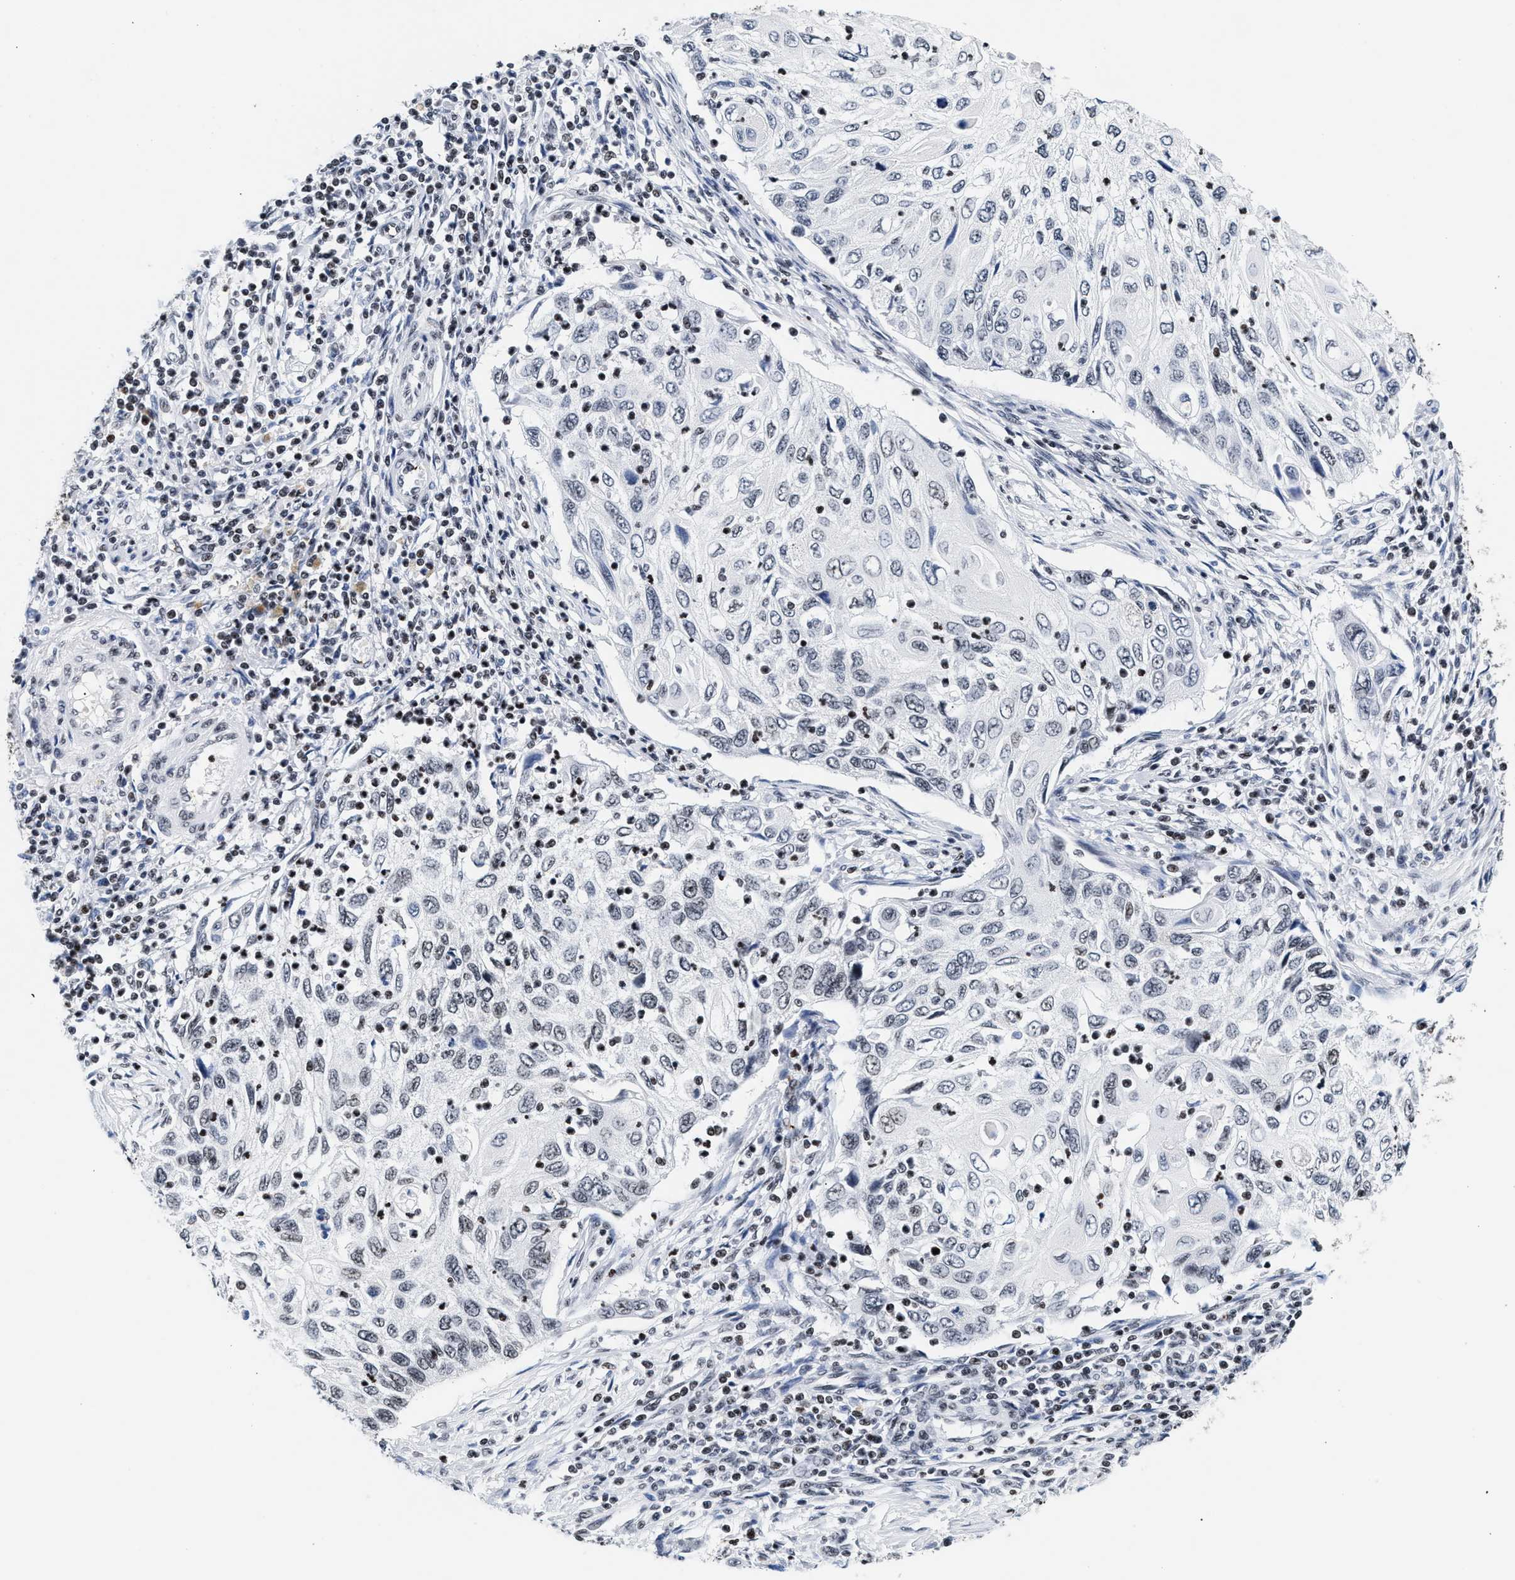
{"staining": {"intensity": "moderate", "quantity": "<25%", "location": "nuclear"}, "tissue": "cervical cancer", "cell_type": "Tumor cells", "image_type": "cancer", "snomed": [{"axis": "morphology", "description": "Squamous cell carcinoma, NOS"}, {"axis": "topography", "description": "Cervix"}], "caption": "A brown stain shows moderate nuclear expression of a protein in human cervical cancer (squamous cell carcinoma) tumor cells.", "gene": "RAD21", "patient": {"sex": "female", "age": 70}}